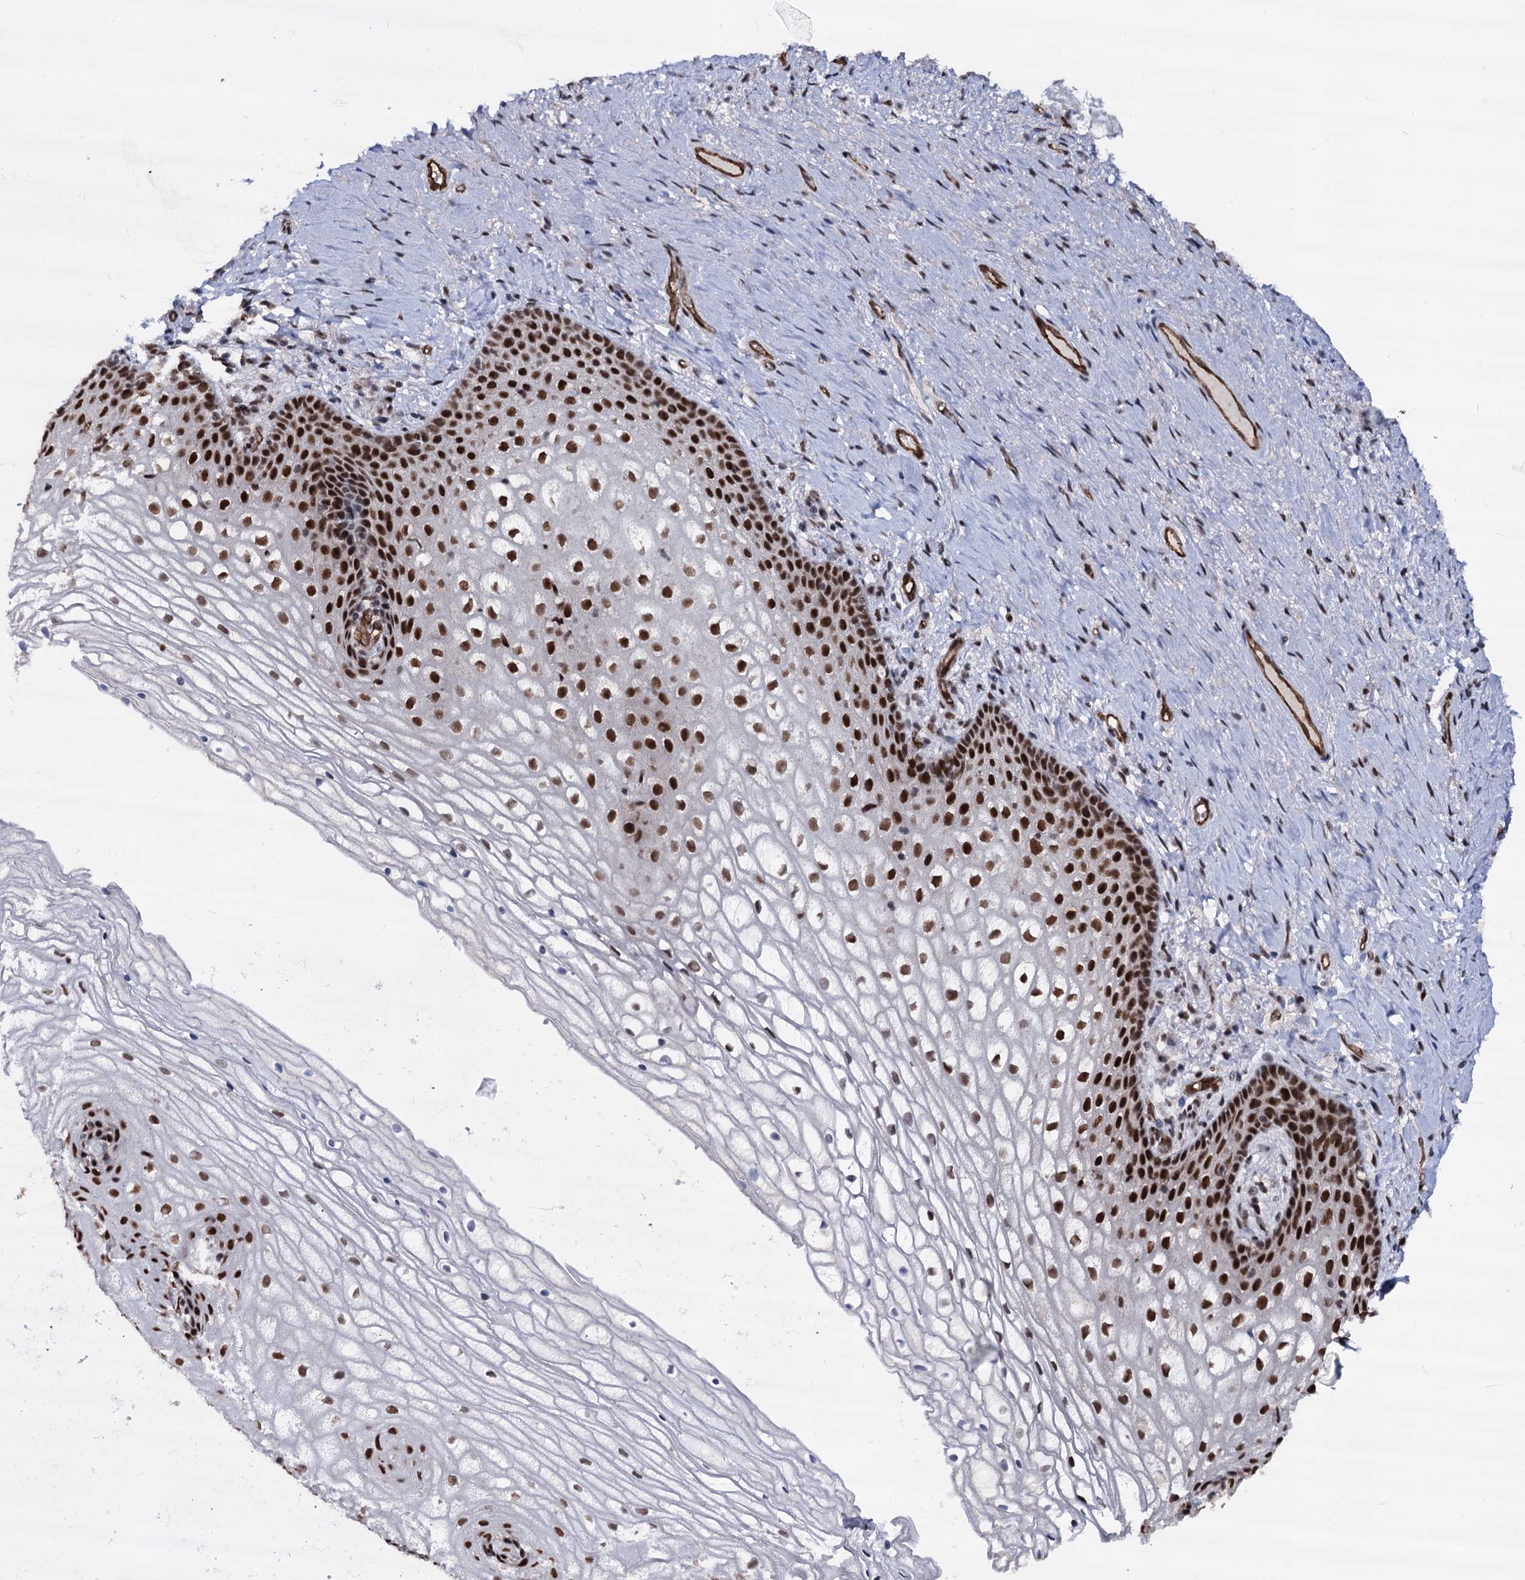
{"staining": {"intensity": "strong", "quantity": ">75%", "location": "nuclear"}, "tissue": "vagina", "cell_type": "Squamous epithelial cells", "image_type": "normal", "snomed": [{"axis": "morphology", "description": "Normal tissue, NOS"}, {"axis": "topography", "description": "Vagina"}], "caption": "This is an image of immunohistochemistry (IHC) staining of normal vagina, which shows strong positivity in the nuclear of squamous epithelial cells.", "gene": "GALNT11", "patient": {"sex": "female", "age": 60}}